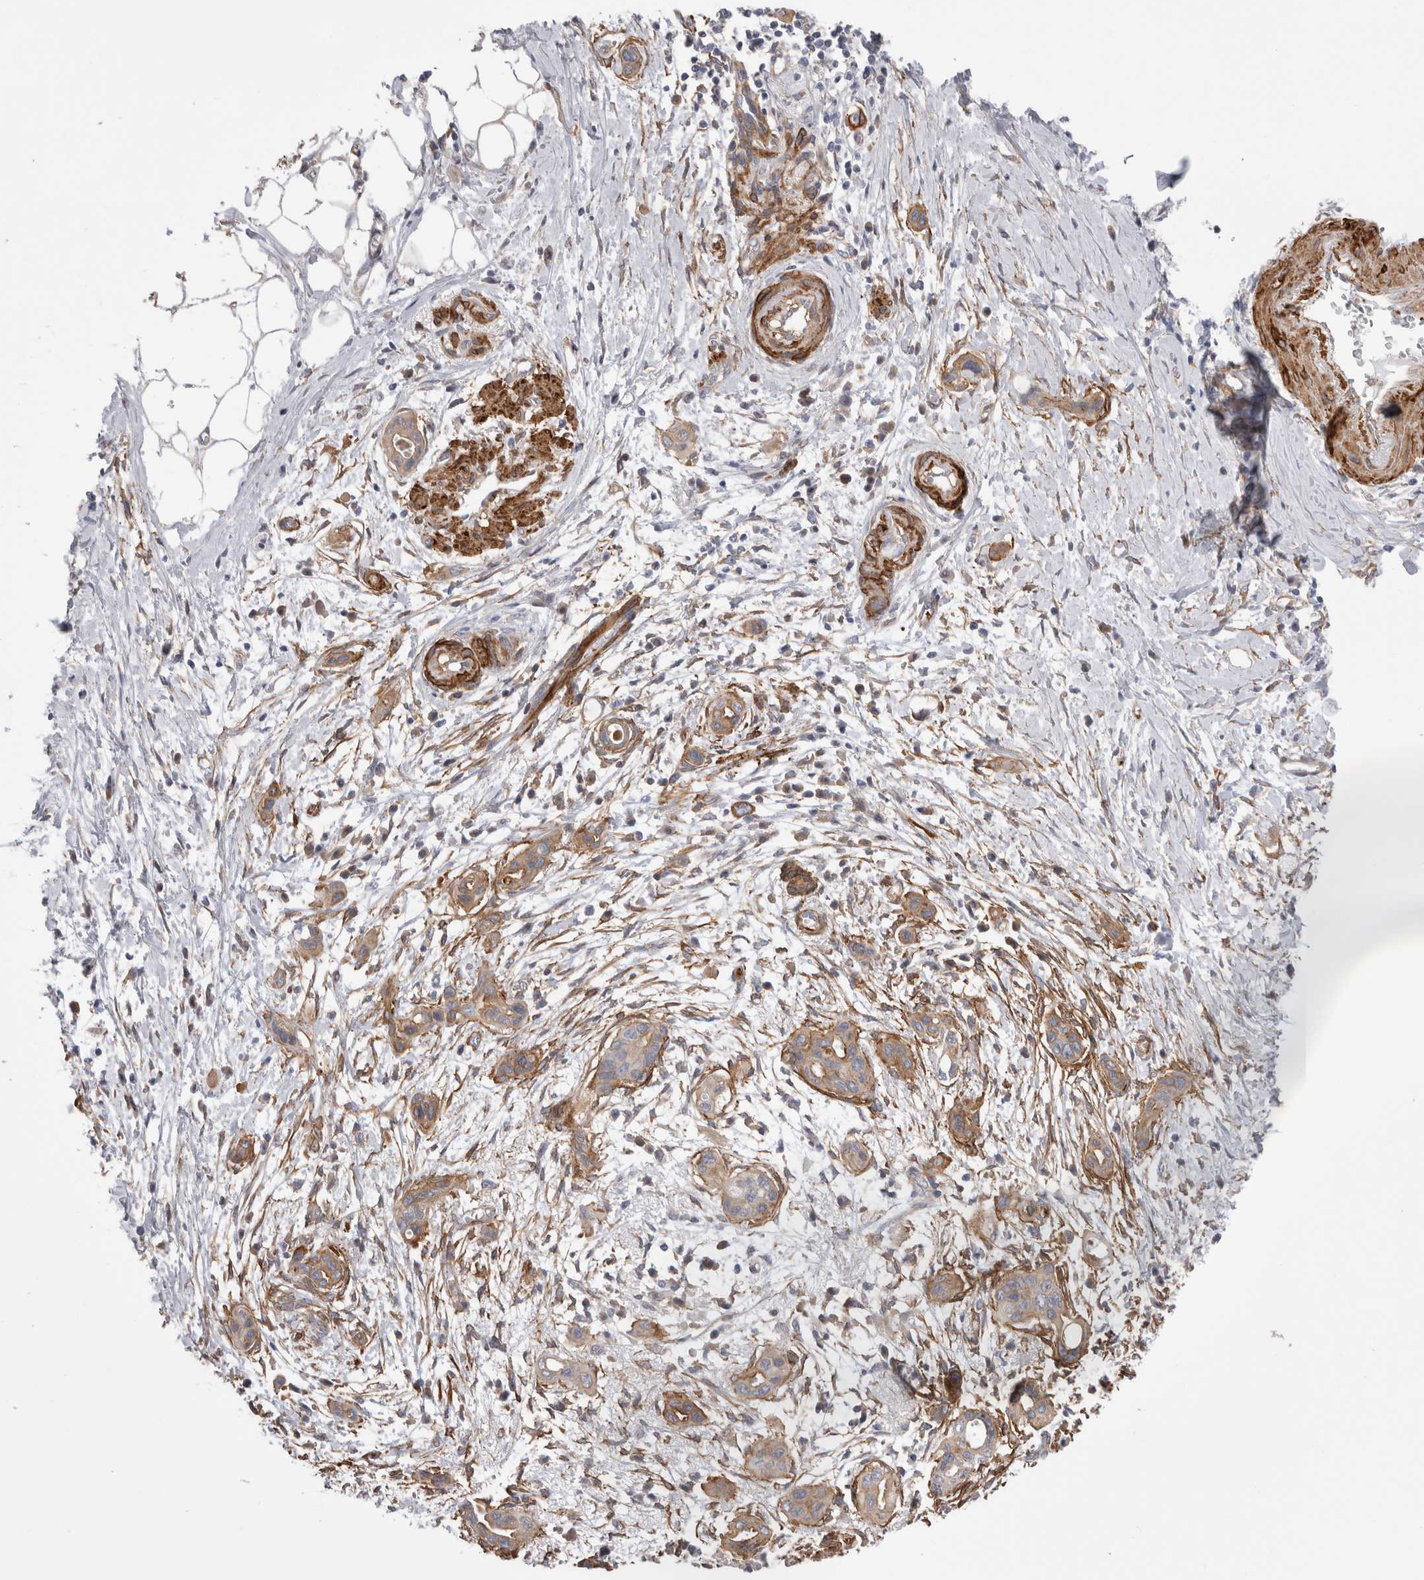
{"staining": {"intensity": "weak", "quantity": ">75%", "location": "cytoplasmic/membranous"}, "tissue": "pancreatic cancer", "cell_type": "Tumor cells", "image_type": "cancer", "snomed": [{"axis": "morphology", "description": "Adenocarcinoma, NOS"}, {"axis": "topography", "description": "Pancreas"}], "caption": "The immunohistochemical stain labels weak cytoplasmic/membranous expression in tumor cells of pancreatic cancer tissue. The staining was performed using DAB (3,3'-diaminobenzidine) to visualize the protein expression in brown, while the nuclei were stained in blue with hematoxylin (Magnification: 20x).", "gene": "EPRS1", "patient": {"sex": "male", "age": 59}}